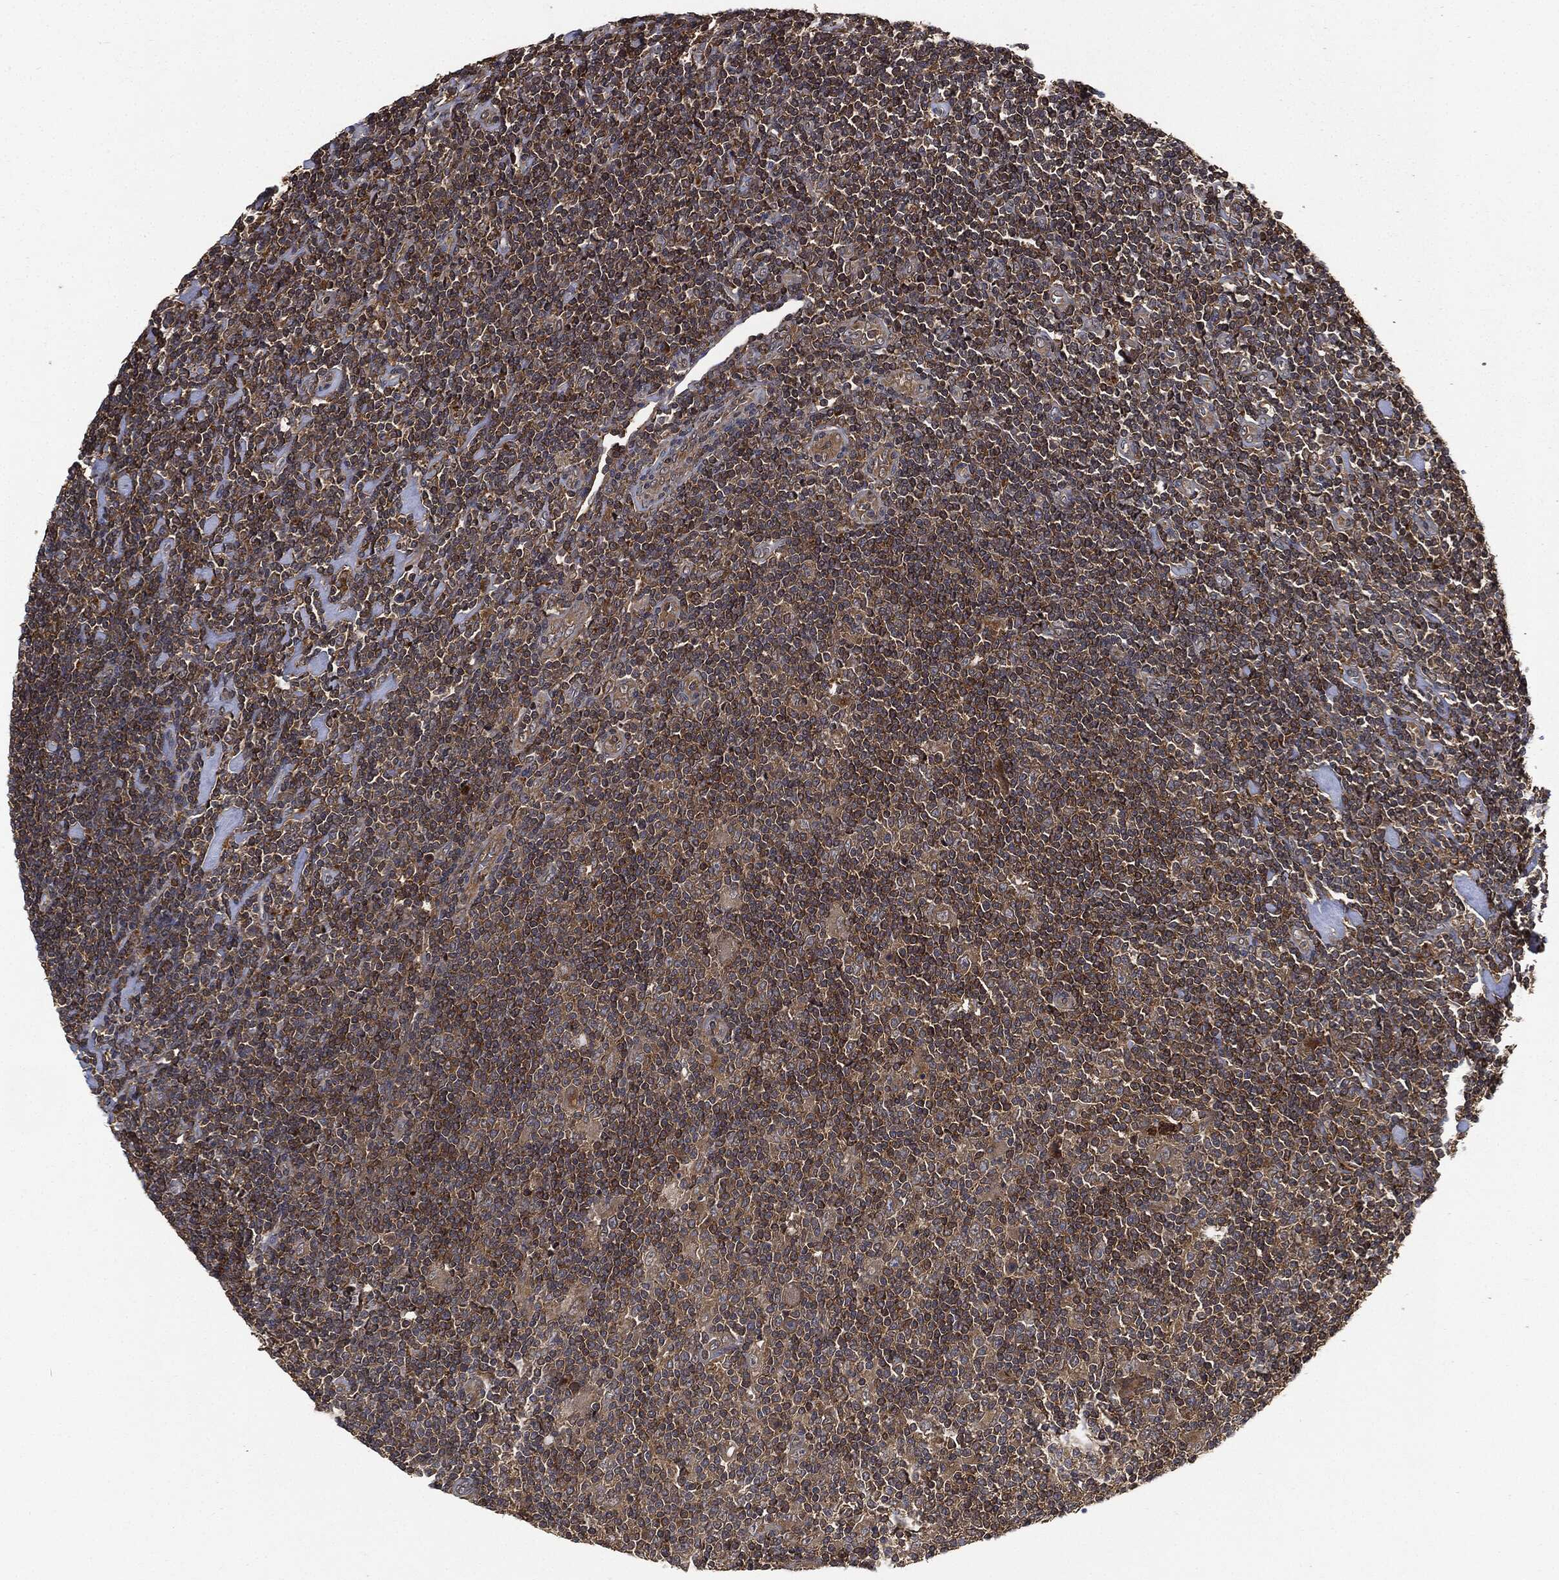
{"staining": {"intensity": "moderate", "quantity": "25%-75%", "location": "cytoplasmic/membranous"}, "tissue": "lymphoma", "cell_type": "Tumor cells", "image_type": "cancer", "snomed": [{"axis": "morphology", "description": "Hodgkin's disease, NOS"}, {"axis": "topography", "description": "Lymph node"}], "caption": "Immunohistochemistry staining of Hodgkin's disease, which reveals medium levels of moderate cytoplasmic/membranous positivity in approximately 25%-75% of tumor cells indicating moderate cytoplasmic/membranous protein positivity. The staining was performed using DAB (brown) for protein detection and nuclei were counterstained in hematoxylin (blue).", "gene": "BRAF", "patient": {"sex": "male", "age": 40}}